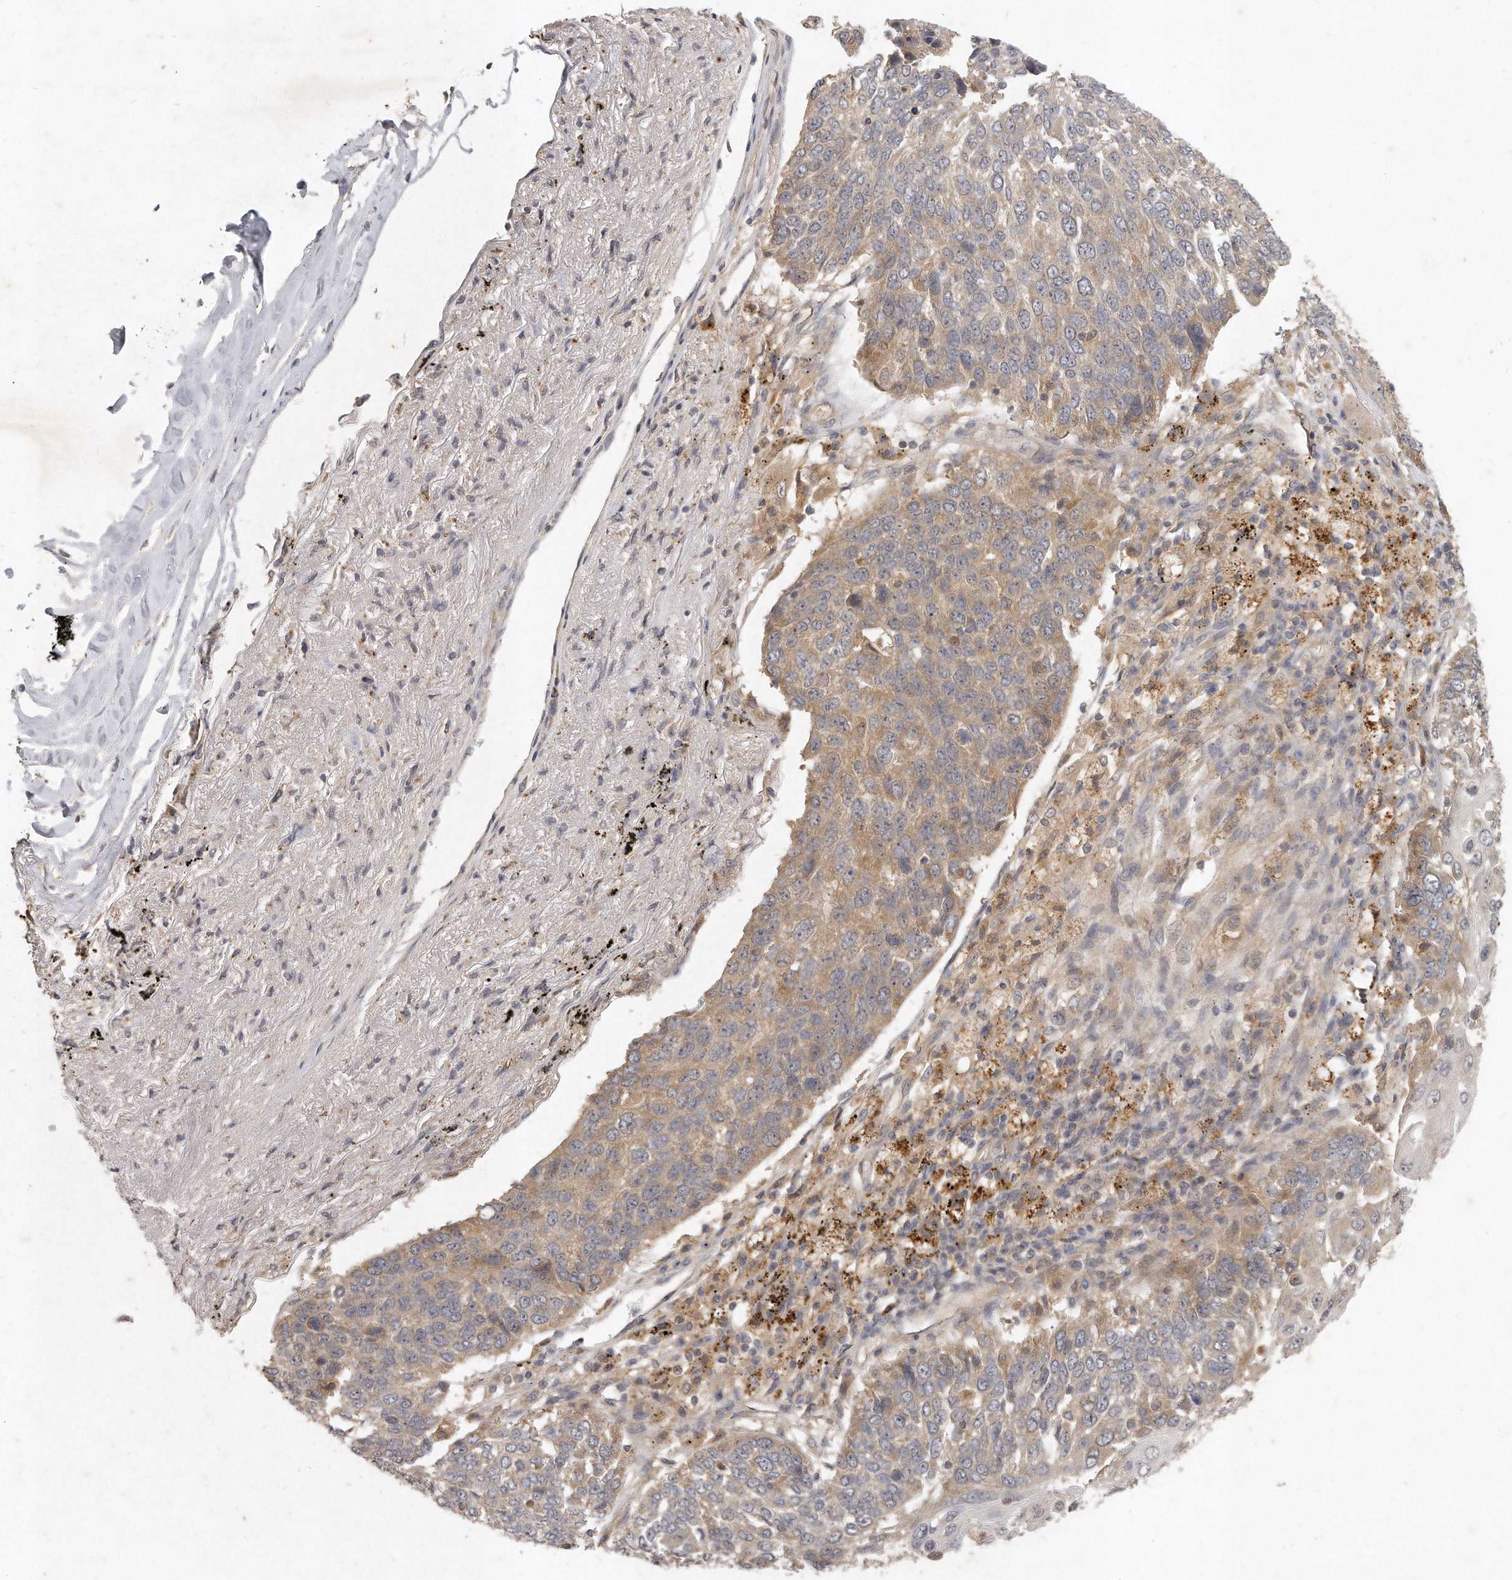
{"staining": {"intensity": "moderate", "quantity": "25%-75%", "location": "cytoplasmic/membranous"}, "tissue": "lung cancer", "cell_type": "Tumor cells", "image_type": "cancer", "snomed": [{"axis": "morphology", "description": "Squamous cell carcinoma, NOS"}, {"axis": "topography", "description": "Lung"}], "caption": "Protein staining demonstrates moderate cytoplasmic/membranous expression in approximately 25%-75% of tumor cells in lung cancer. Using DAB (3,3'-diaminobenzidine) (brown) and hematoxylin (blue) stains, captured at high magnification using brightfield microscopy.", "gene": "LGALS8", "patient": {"sex": "male", "age": 66}}